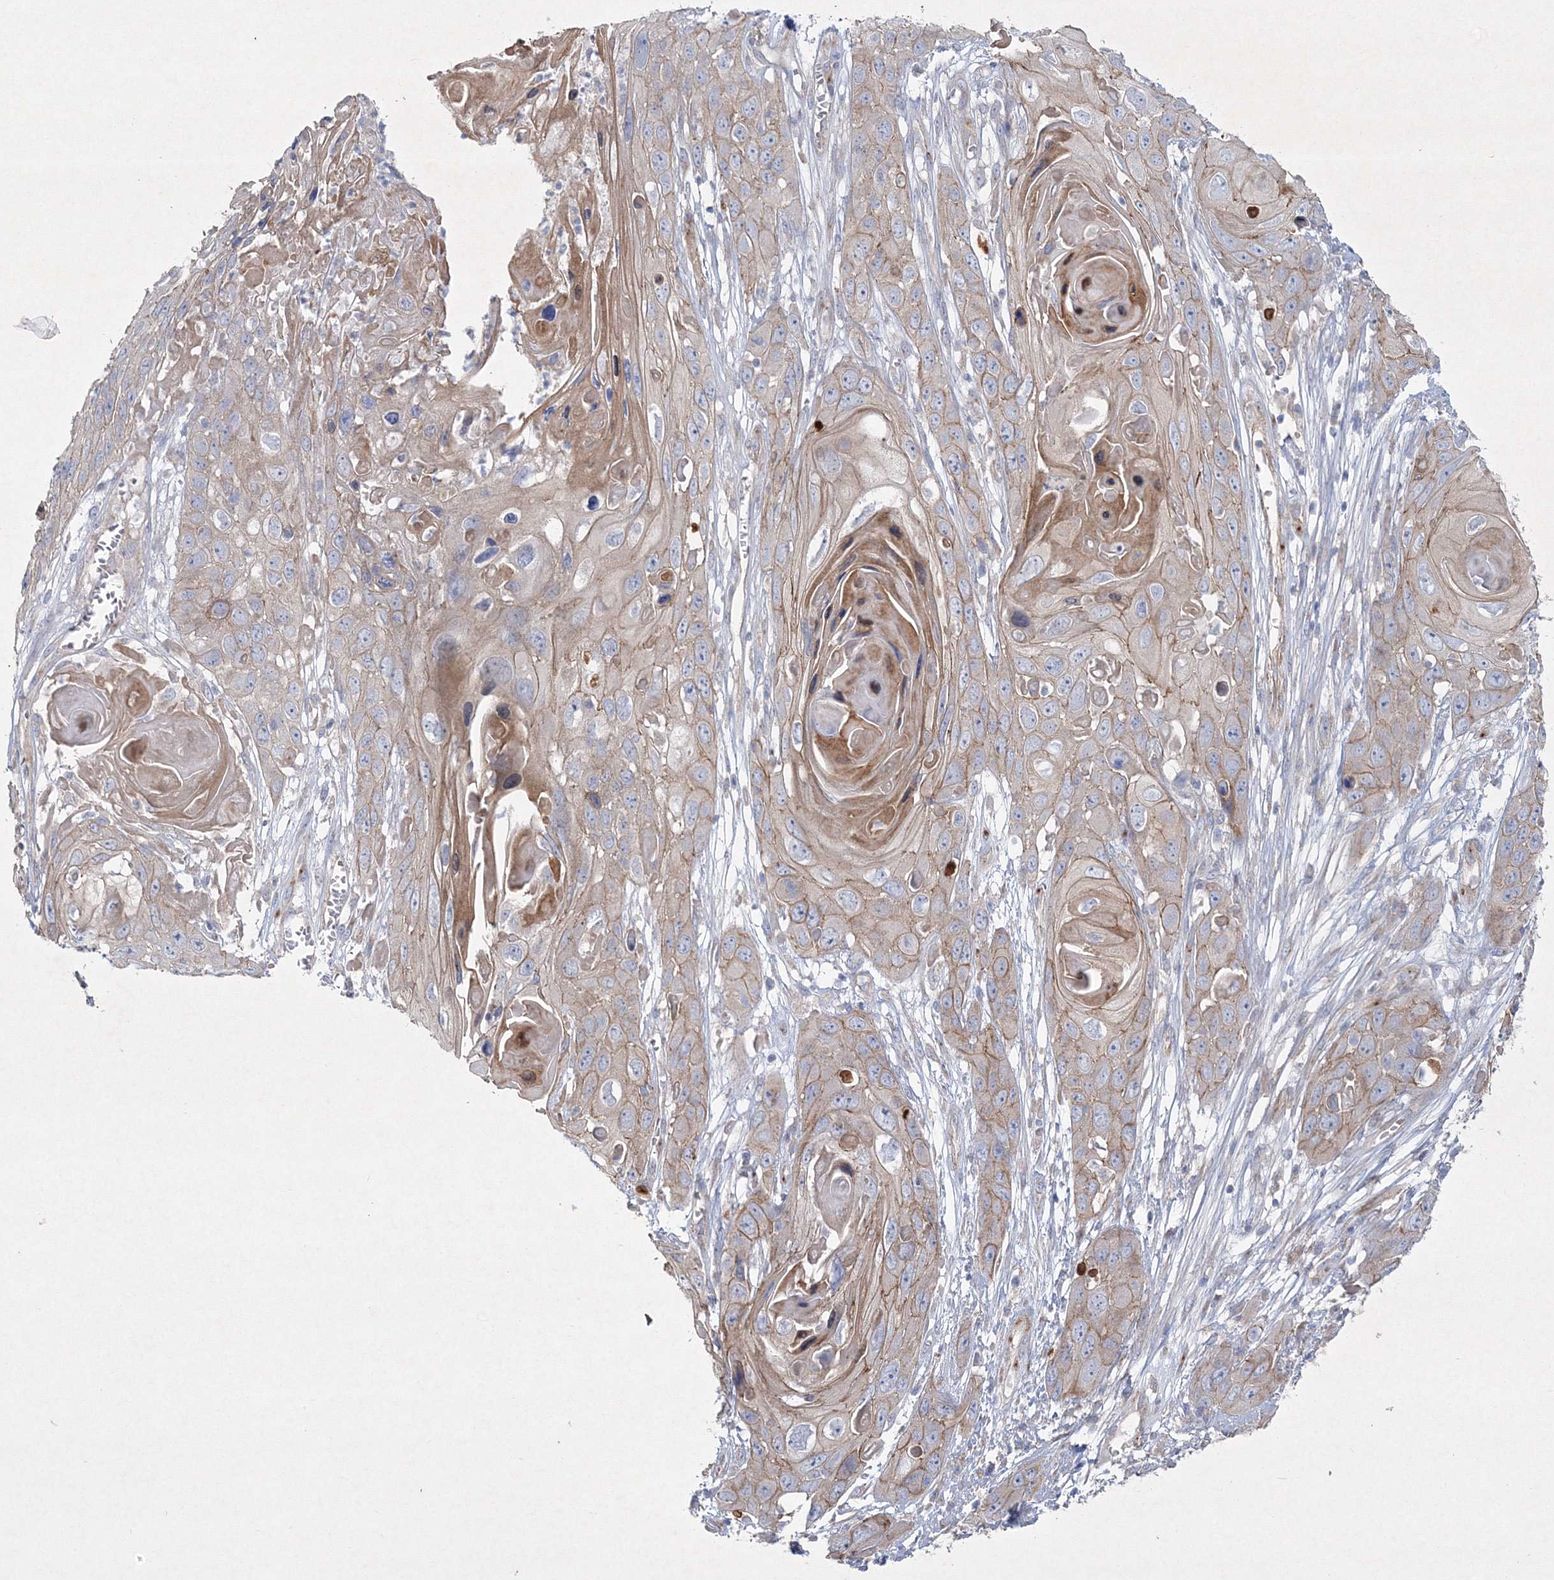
{"staining": {"intensity": "moderate", "quantity": "25%-75%", "location": "cytoplasmic/membranous"}, "tissue": "skin cancer", "cell_type": "Tumor cells", "image_type": "cancer", "snomed": [{"axis": "morphology", "description": "Squamous cell carcinoma, NOS"}, {"axis": "topography", "description": "Skin"}], "caption": "Immunohistochemical staining of human squamous cell carcinoma (skin) reveals medium levels of moderate cytoplasmic/membranous expression in about 25%-75% of tumor cells.", "gene": "NAA40", "patient": {"sex": "male", "age": 55}}